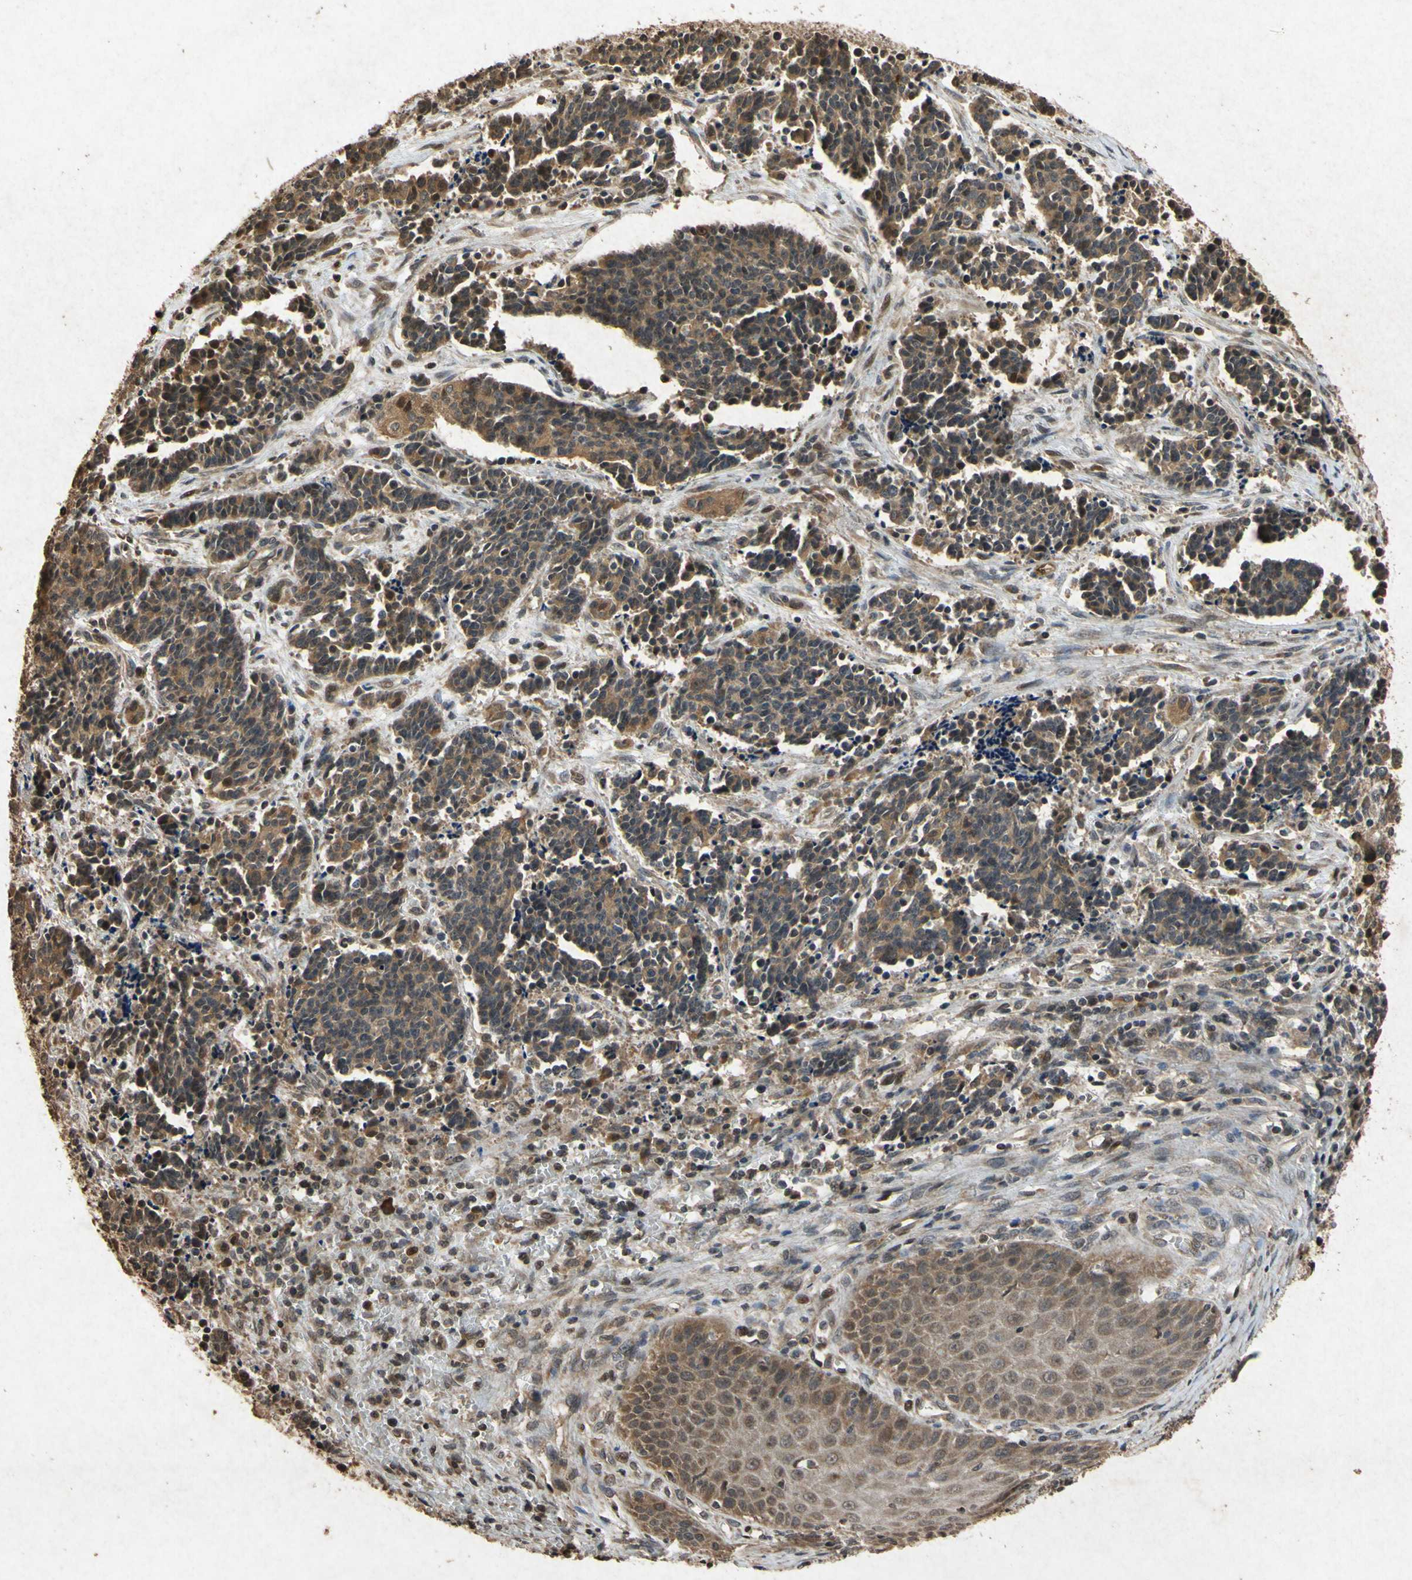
{"staining": {"intensity": "moderate", "quantity": ">75%", "location": "cytoplasmic/membranous,nuclear"}, "tissue": "cervical cancer", "cell_type": "Tumor cells", "image_type": "cancer", "snomed": [{"axis": "morphology", "description": "Squamous cell carcinoma, NOS"}, {"axis": "topography", "description": "Cervix"}], "caption": "A micrograph showing moderate cytoplasmic/membranous and nuclear expression in approximately >75% of tumor cells in cervical cancer, as visualized by brown immunohistochemical staining.", "gene": "ATP6V1H", "patient": {"sex": "female", "age": 35}}